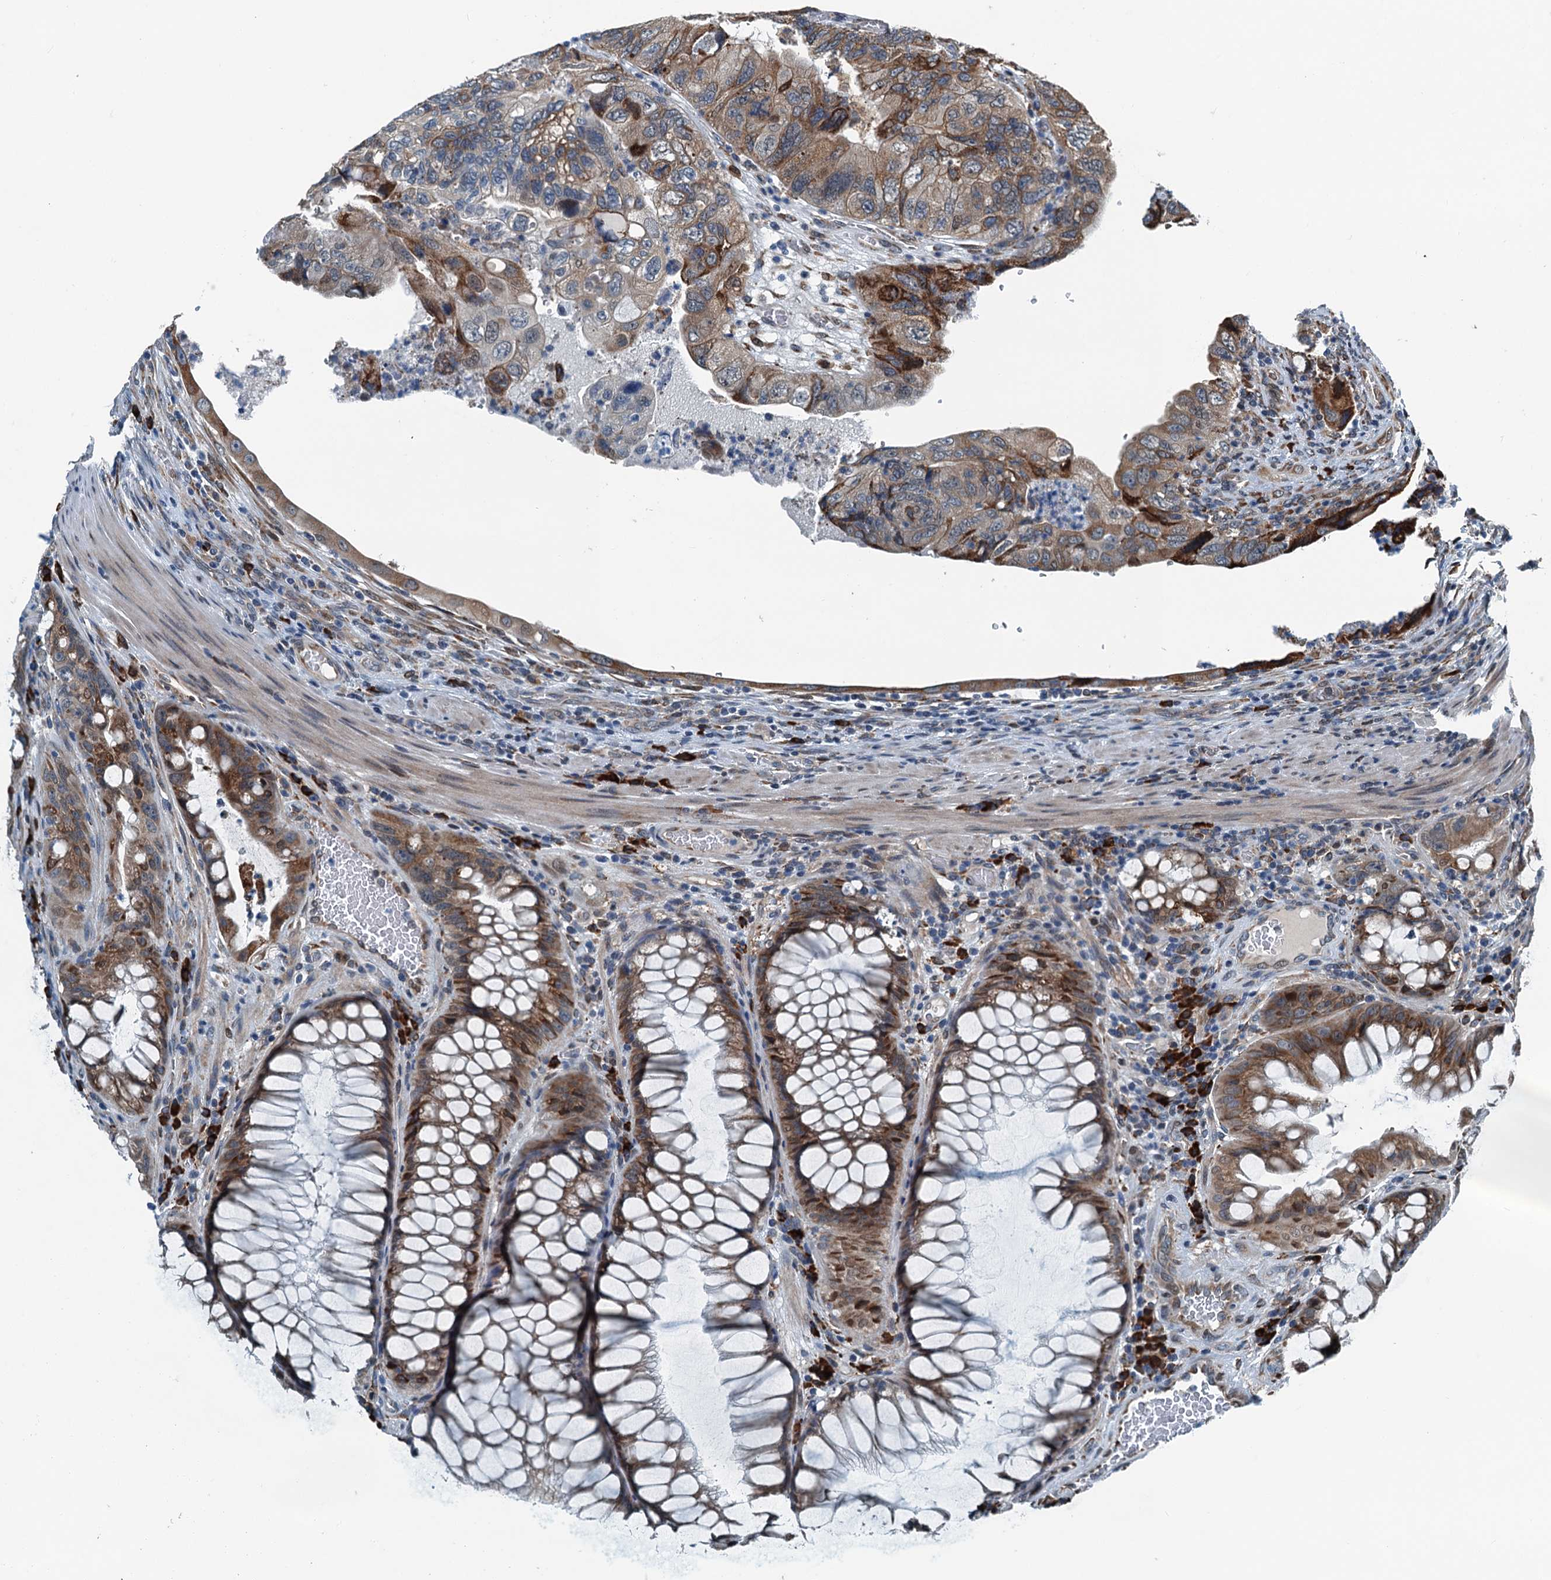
{"staining": {"intensity": "moderate", "quantity": "<25%", "location": "cytoplasmic/membranous"}, "tissue": "colorectal cancer", "cell_type": "Tumor cells", "image_type": "cancer", "snomed": [{"axis": "morphology", "description": "Adenocarcinoma, NOS"}, {"axis": "topography", "description": "Rectum"}], "caption": "Immunohistochemical staining of human adenocarcinoma (colorectal) exhibits low levels of moderate cytoplasmic/membranous expression in about <25% of tumor cells. (brown staining indicates protein expression, while blue staining denotes nuclei).", "gene": "TAMALIN", "patient": {"sex": "male", "age": 63}}